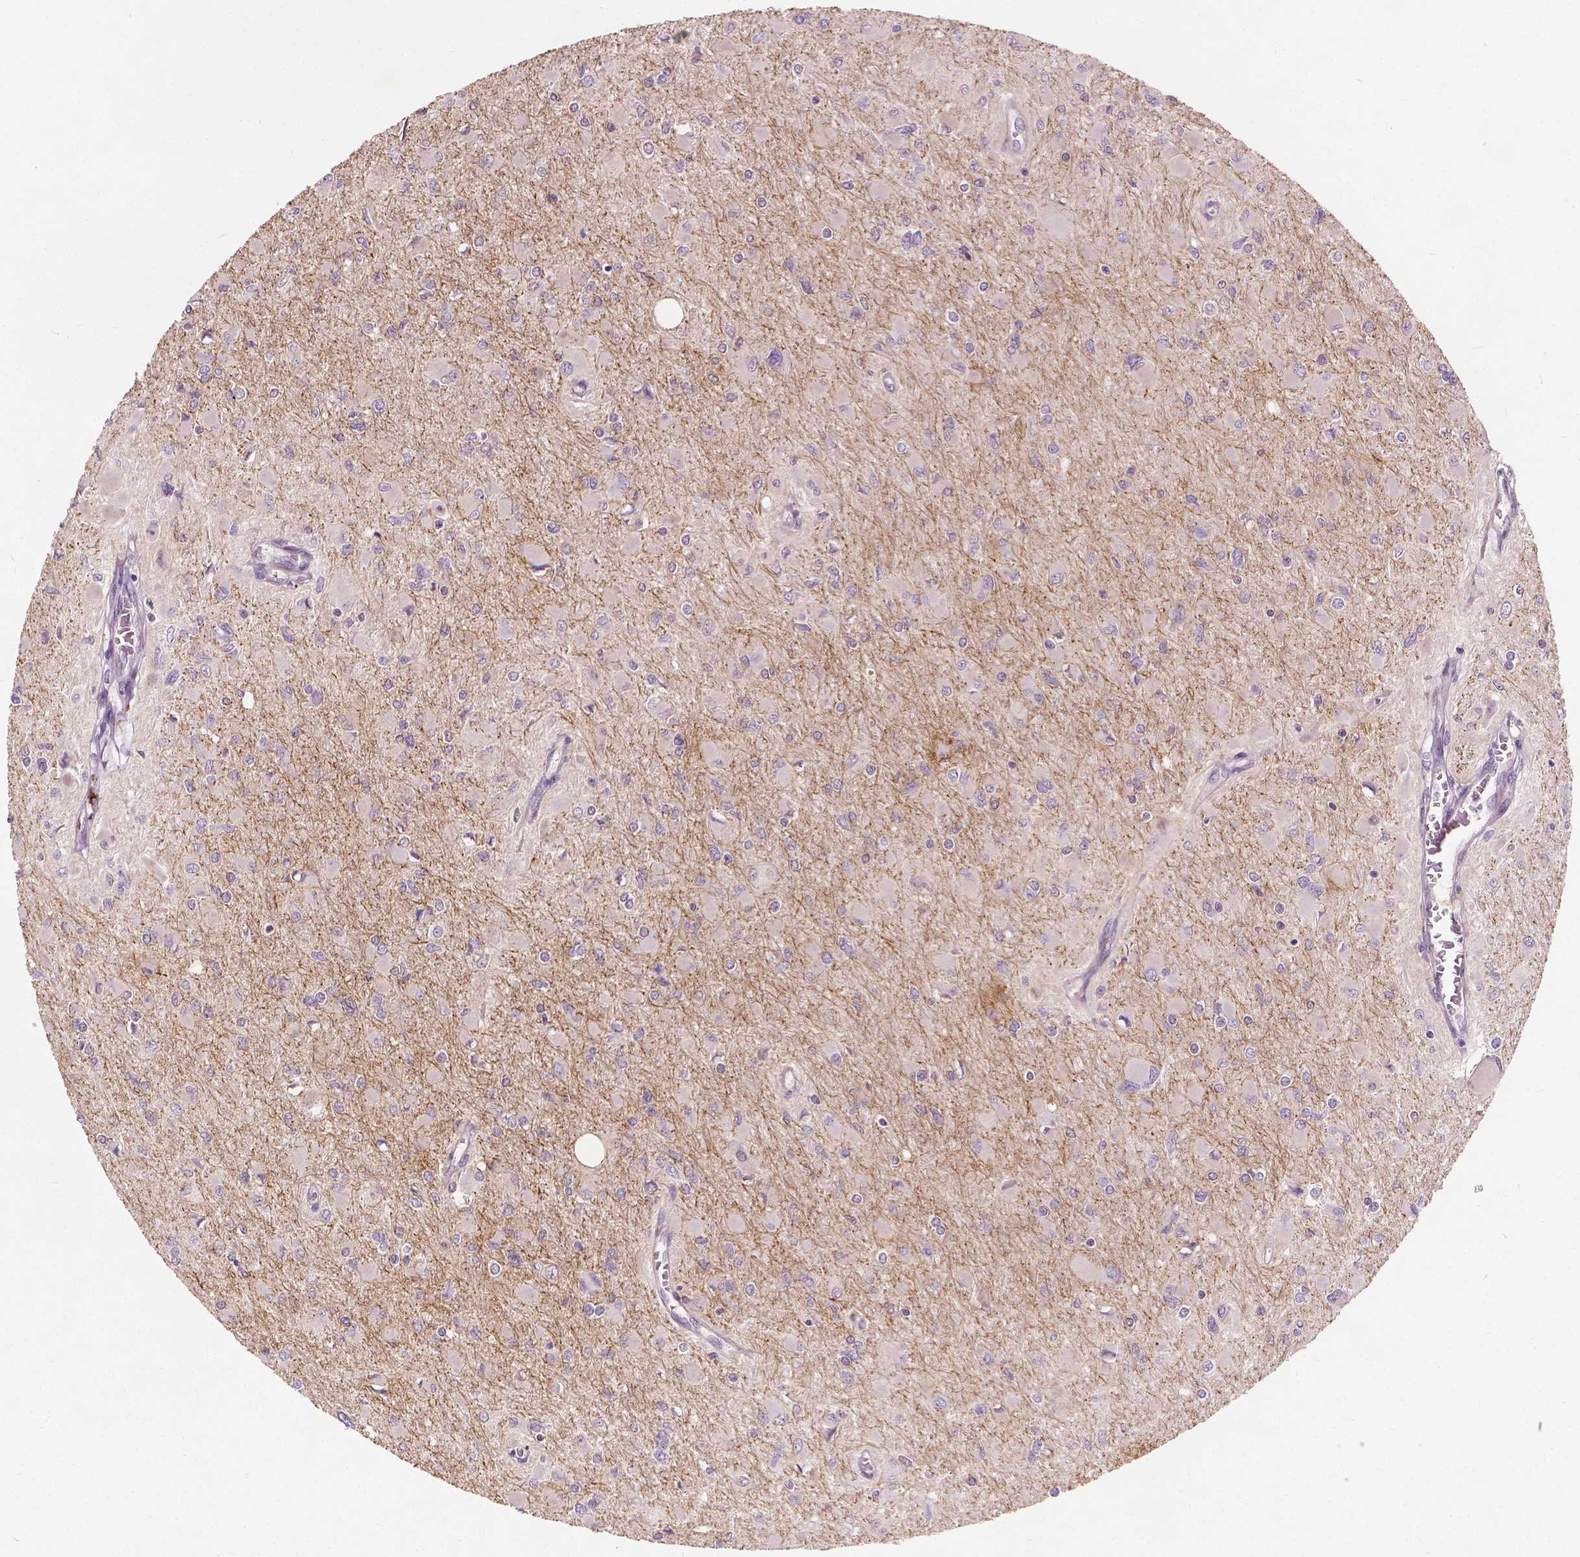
{"staining": {"intensity": "negative", "quantity": "none", "location": "none"}, "tissue": "glioma", "cell_type": "Tumor cells", "image_type": "cancer", "snomed": [{"axis": "morphology", "description": "Glioma, malignant, High grade"}, {"axis": "topography", "description": "Cerebral cortex"}], "caption": "IHC photomicrograph of neoplastic tissue: malignant glioma (high-grade) stained with DAB (3,3'-diaminobenzidine) reveals no significant protein staining in tumor cells.", "gene": "GPR37", "patient": {"sex": "female", "age": 36}}